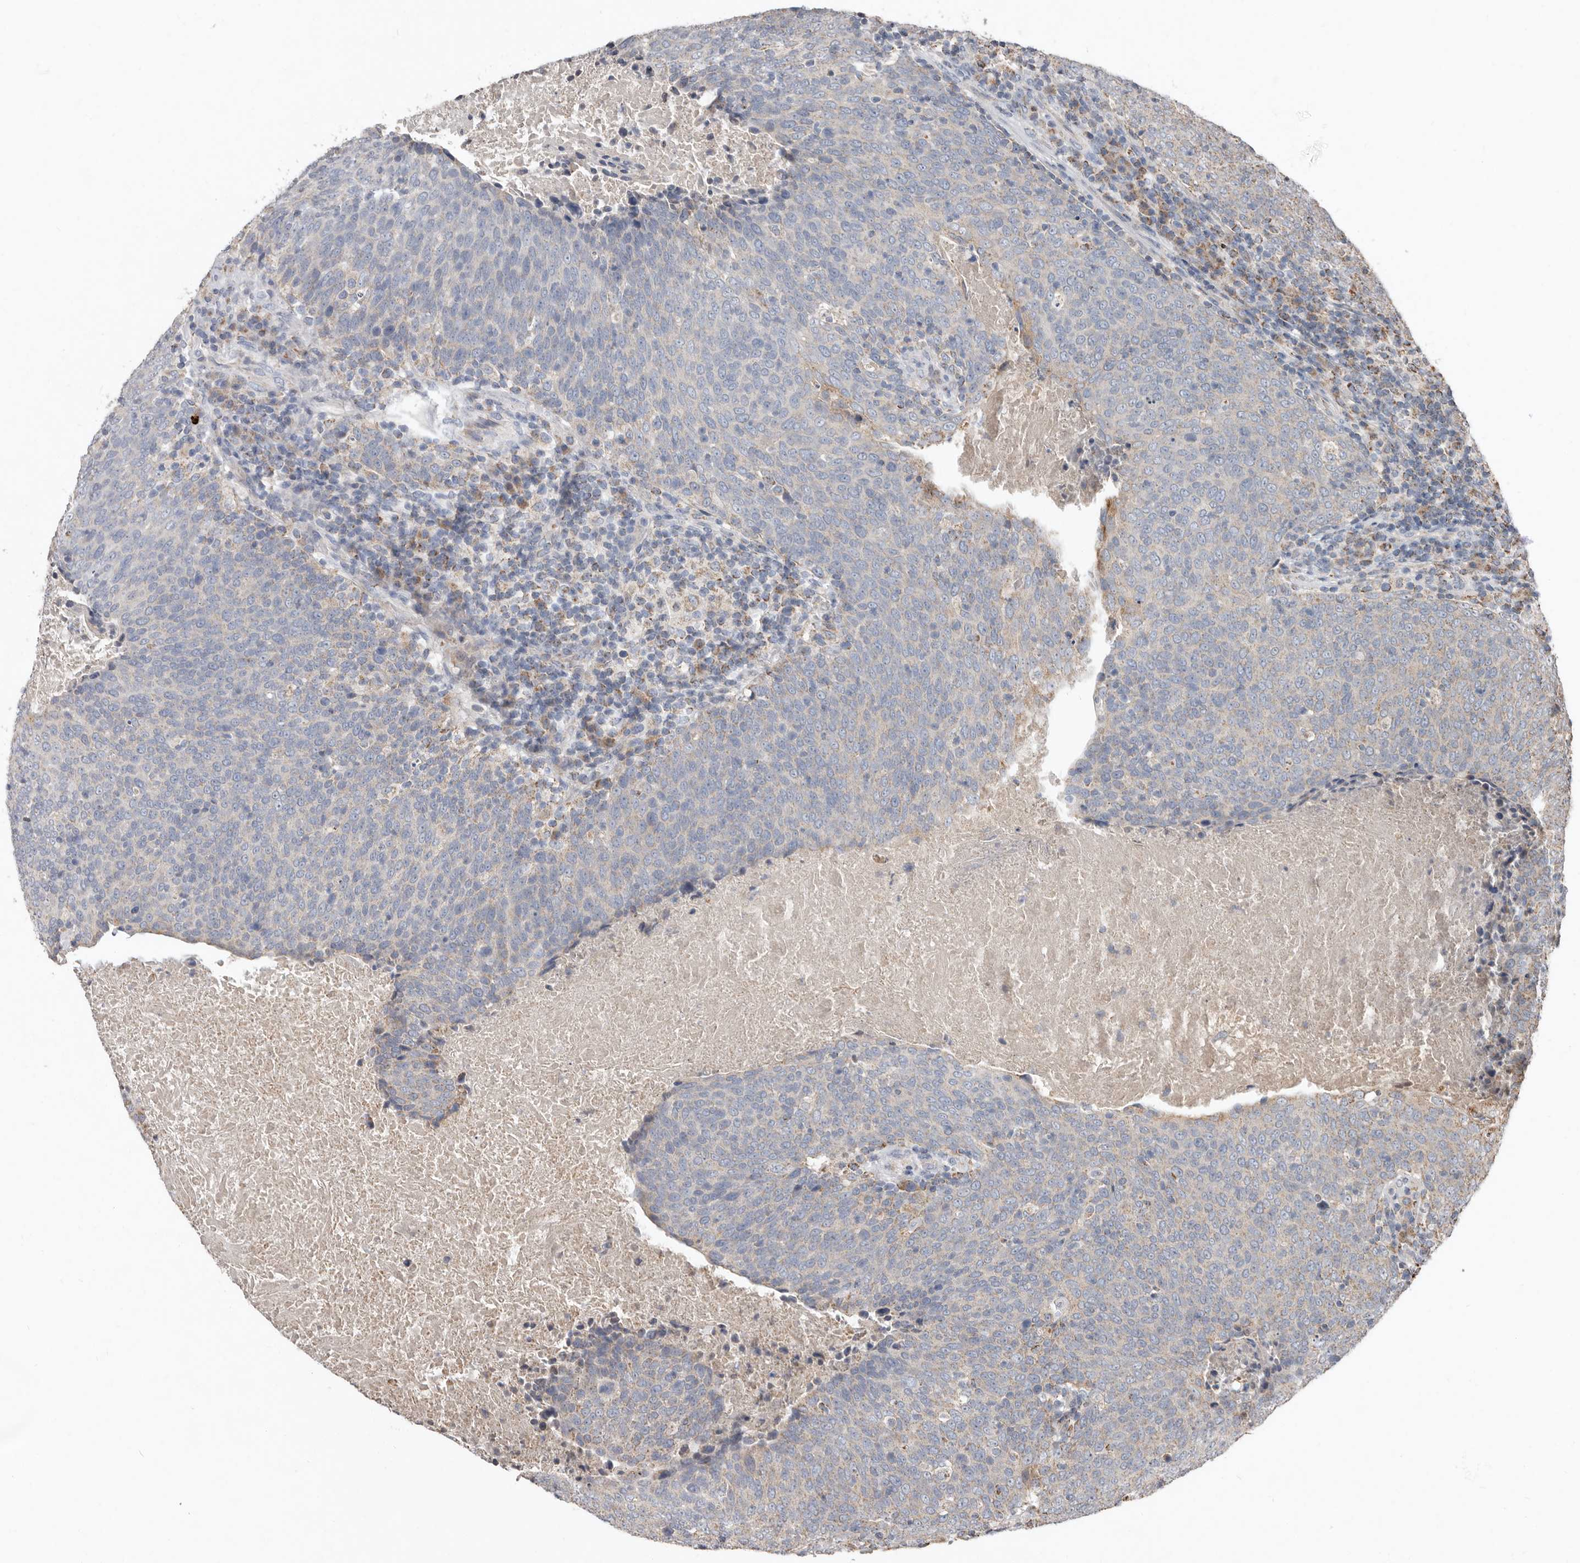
{"staining": {"intensity": "negative", "quantity": "none", "location": "none"}, "tissue": "head and neck cancer", "cell_type": "Tumor cells", "image_type": "cancer", "snomed": [{"axis": "morphology", "description": "Squamous cell carcinoma, NOS"}, {"axis": "morphology", "description": "Squamous cell carcinoma, metastatic, NOS"}, {"axis": "topography", "description": "Lymph node"}, {"axis": "topography", "description": "Head-Neck"}], "caption": "Metastatic squamous cell carcinoma (head and neck) was stained to show a protein in brown. There is no significant staining in tumor cells. Nuclei are stained in blue.", "gene": "KIF26B", "patient": {"sex": "male", "age": 62}}